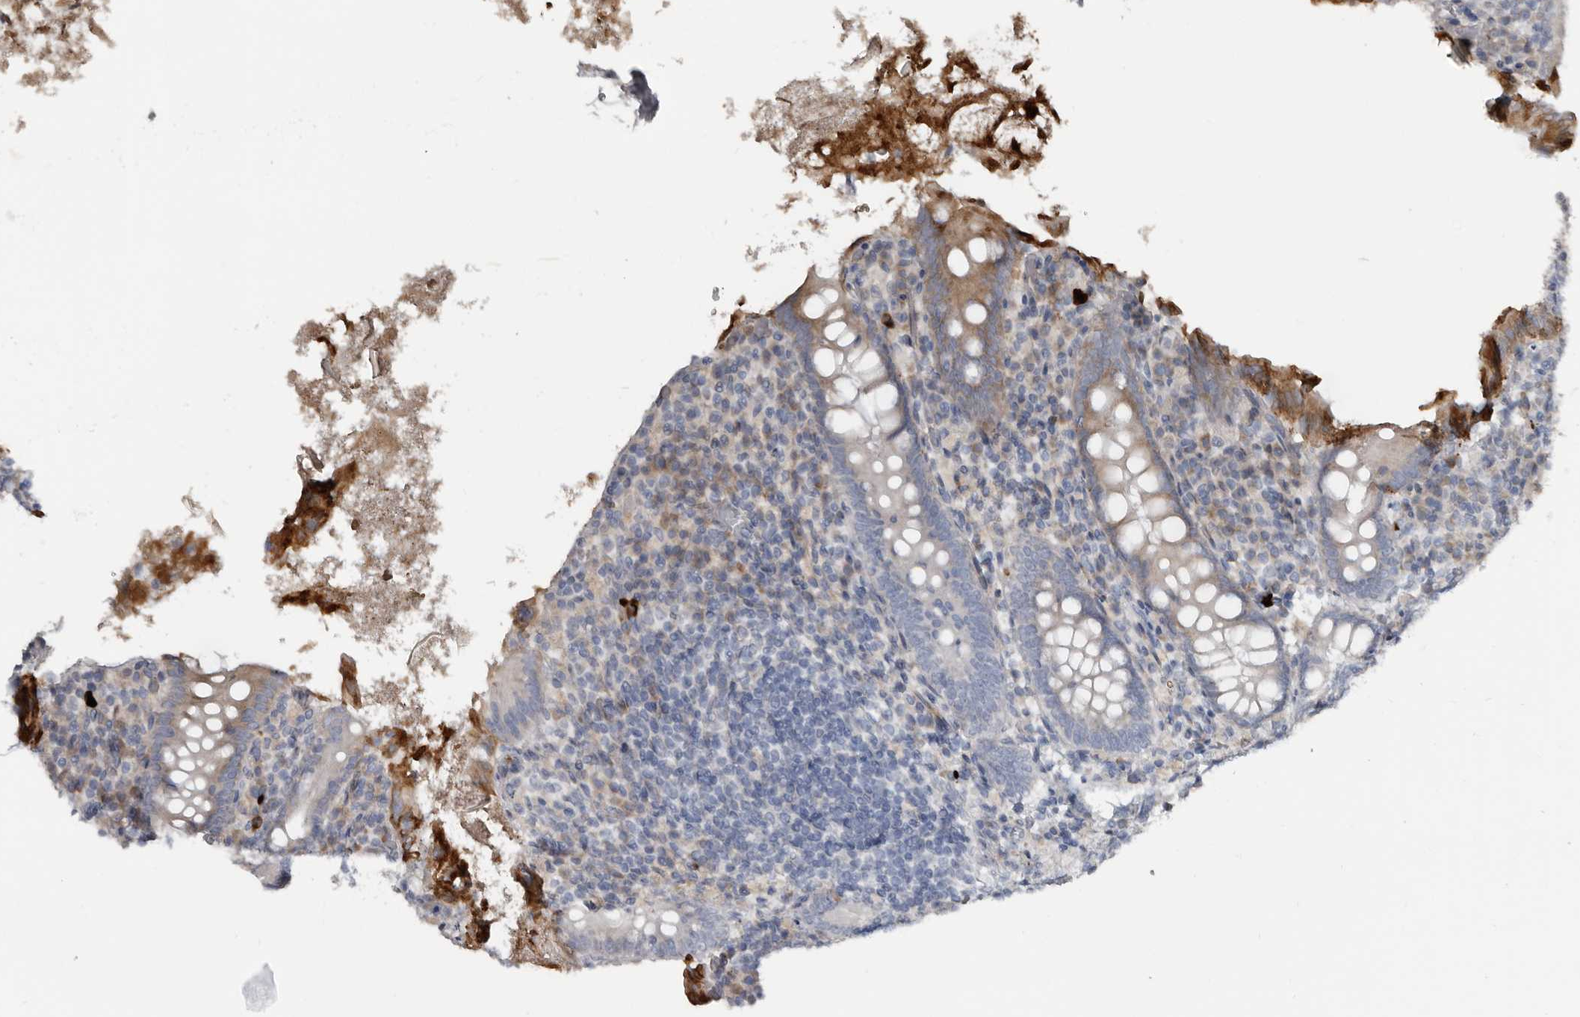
{"staining": {"intensity": "strong", "quantity": "<25%", "location": "cytoplasmic/membranous"}, "tissue": "appendix", "cell_type": "Glandular cells", "image_type": "normal", "snomed": [{"axis": "morphology", "description": "Normal tissue, NOS"}, {"axis": "topography", "description": "Appendix"}], "caption": "A photomicrograph showing strong cytoplasmic/membranous staining in about <25% of glandular cells in normal appendix, as visualized by brown immunohistochemical staining.", "gene": "ZNF114", "patient": {"sex": "female", "age": 17}}